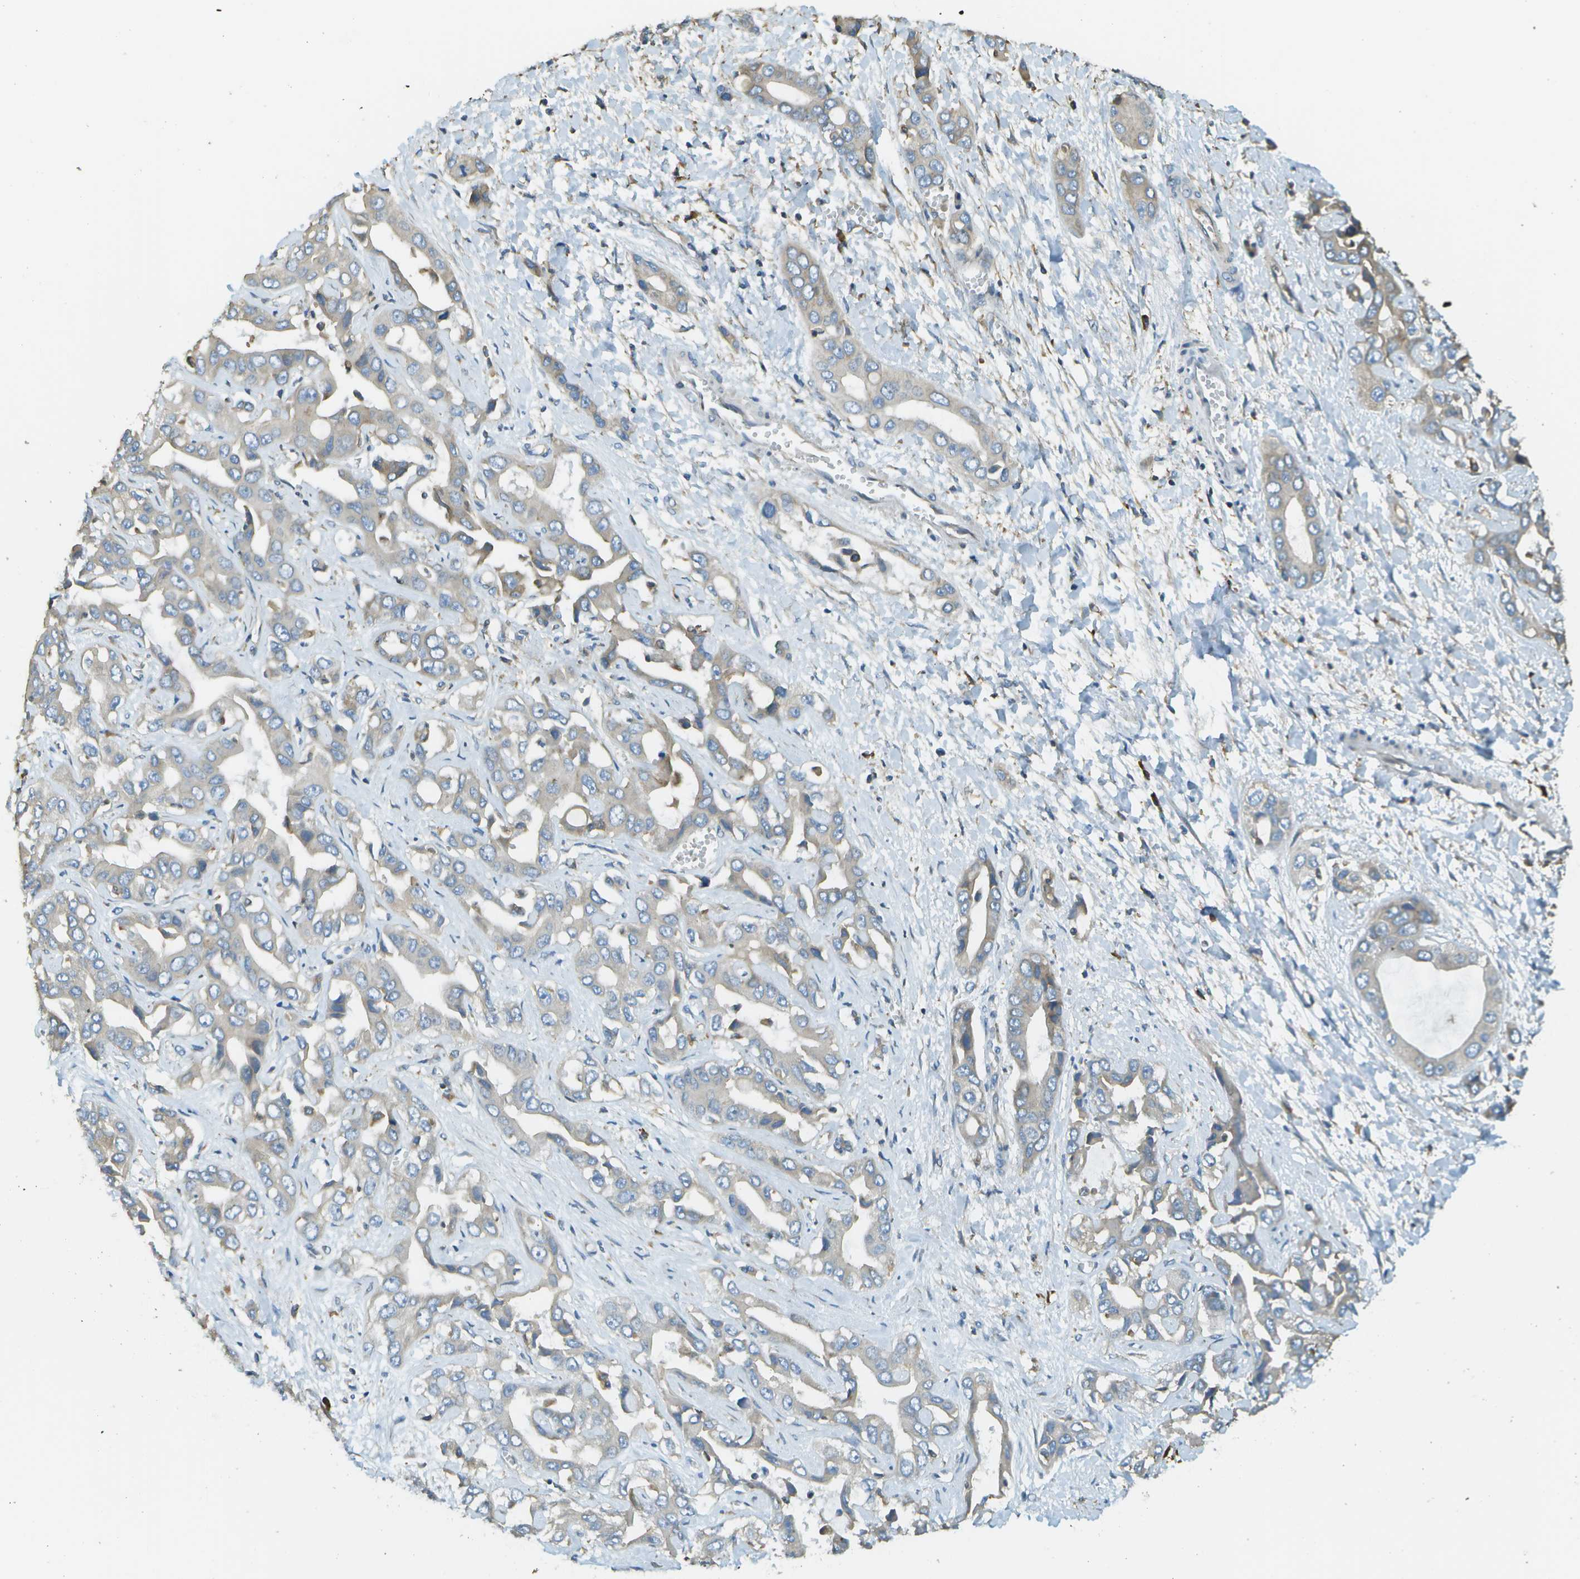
{"staining": {"intensity": "weak", "quantity": "<25%", "location": "cytoplasmic/membranous"}, "tissue": "liver cancer", "cell_type": "Tumor cells", "image_type": "cancer", "snomed": [{"axis": "morphology", "description": "Cholangiocarcinoma"}, {"axis": "topography", "description": "Liver"}], "caption": "A high-resolution photomicrograph shows immunohistochemistry (IHC) staining of liver cancer (cholangiocarcinoma), which reveals no significant staining in tumor cells.", "gene": "DNAJB11", "patient": {"sex": "female", "age": 52}}